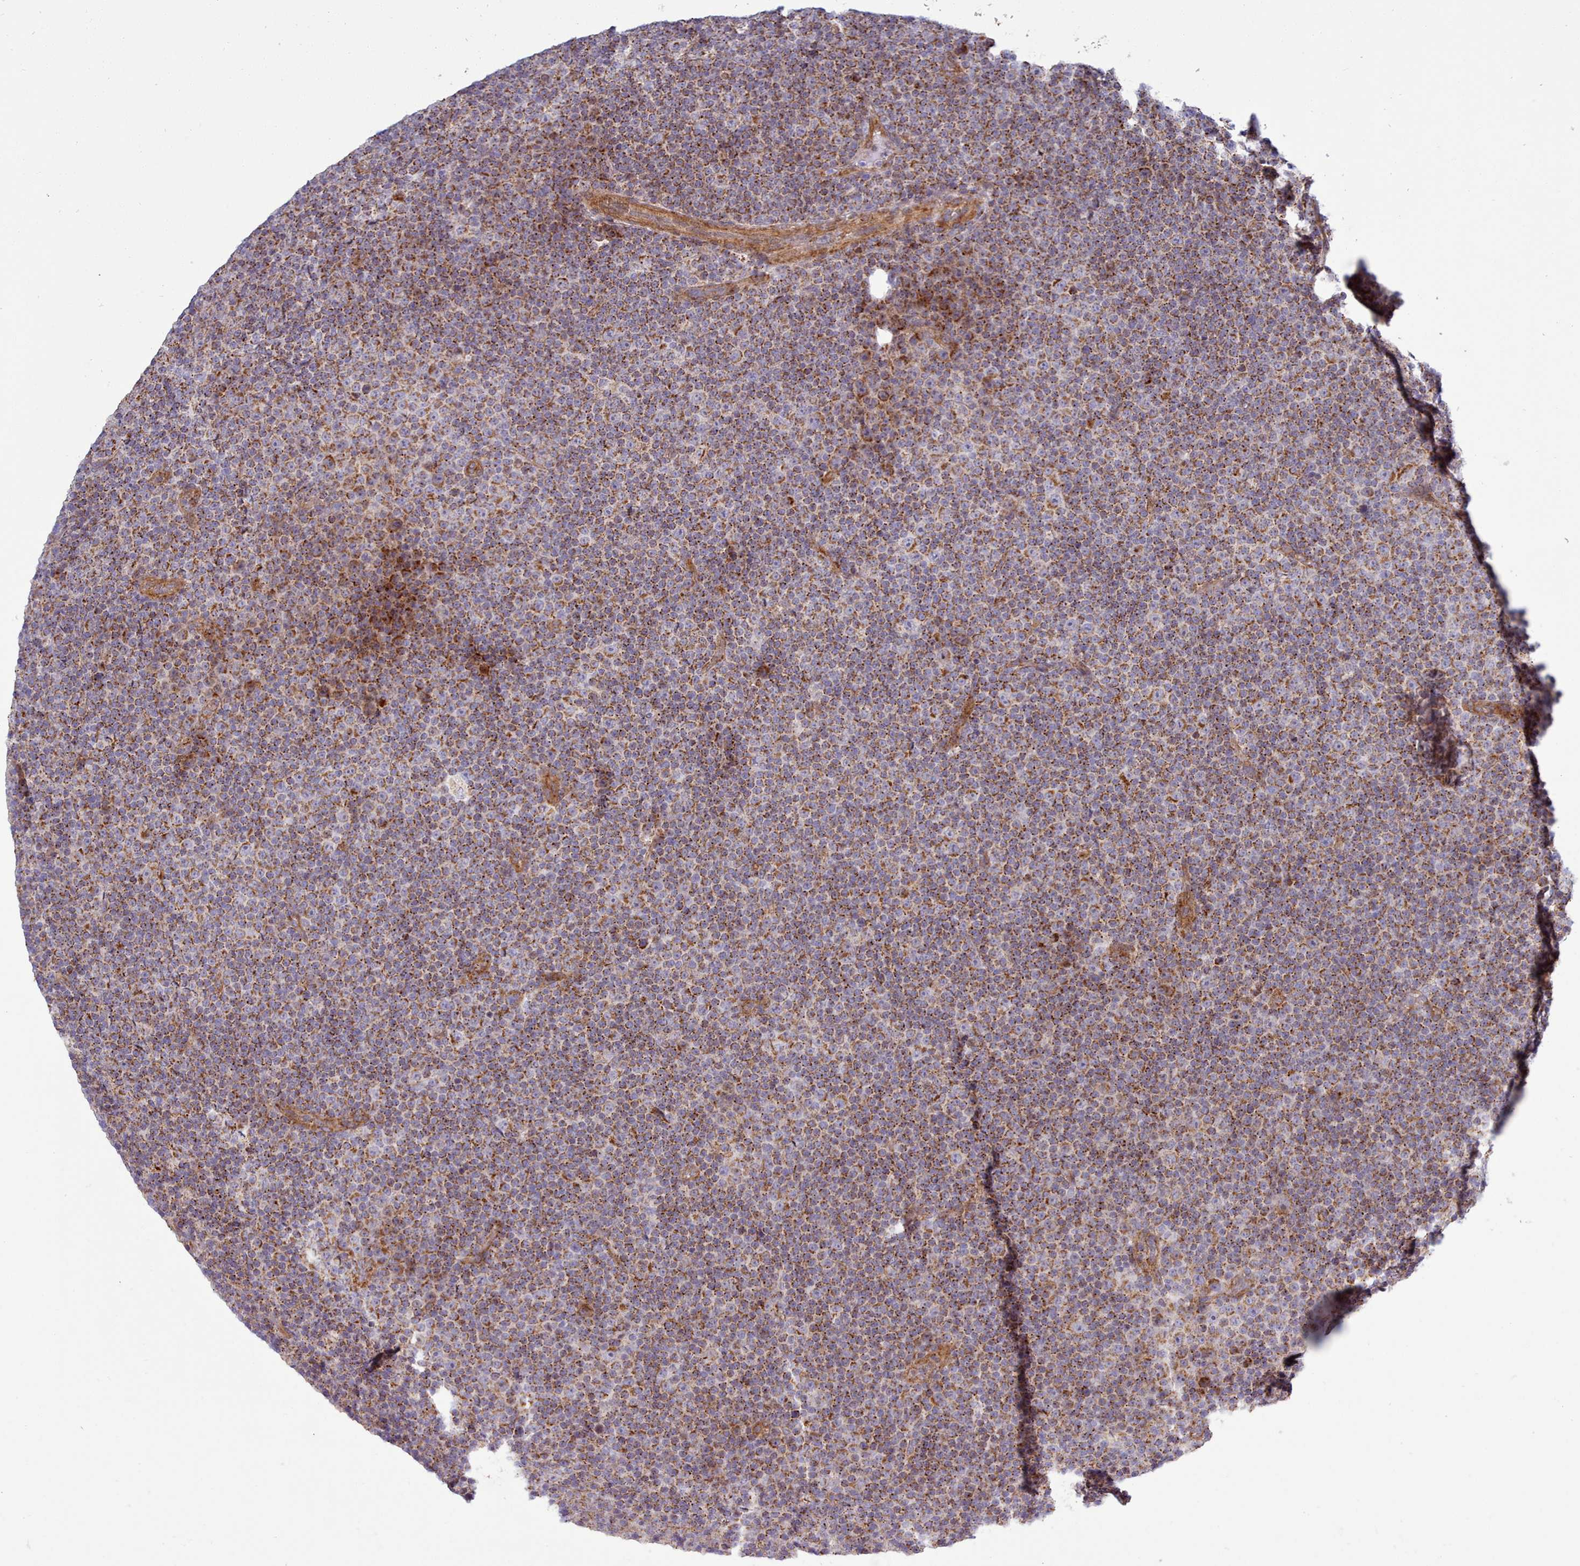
{"staining": {"intensity": "strong", "quantity": ">75%", "location": "cytoplasmic/membranous"}, "tissue": "lymphoma", "cell_type": "Tumor cells", "image_type": "cancer", "snomed": [{"axis": "morphology", "description": "Malignant lymphoma, non-Hodgkin's type, Low grade"}, {"axis": "topography", "description": "Lymph node"}], "caption": "Immunohistochemical staining of low-grade malignant lymphoma, non-Hodgkin's type displays high levels of strong cytoplasmic/membranous protein expression in approximately >75% of tumor cells.", "gene": "MRPL21", "patient": {"sex": "female", "age": 67}}